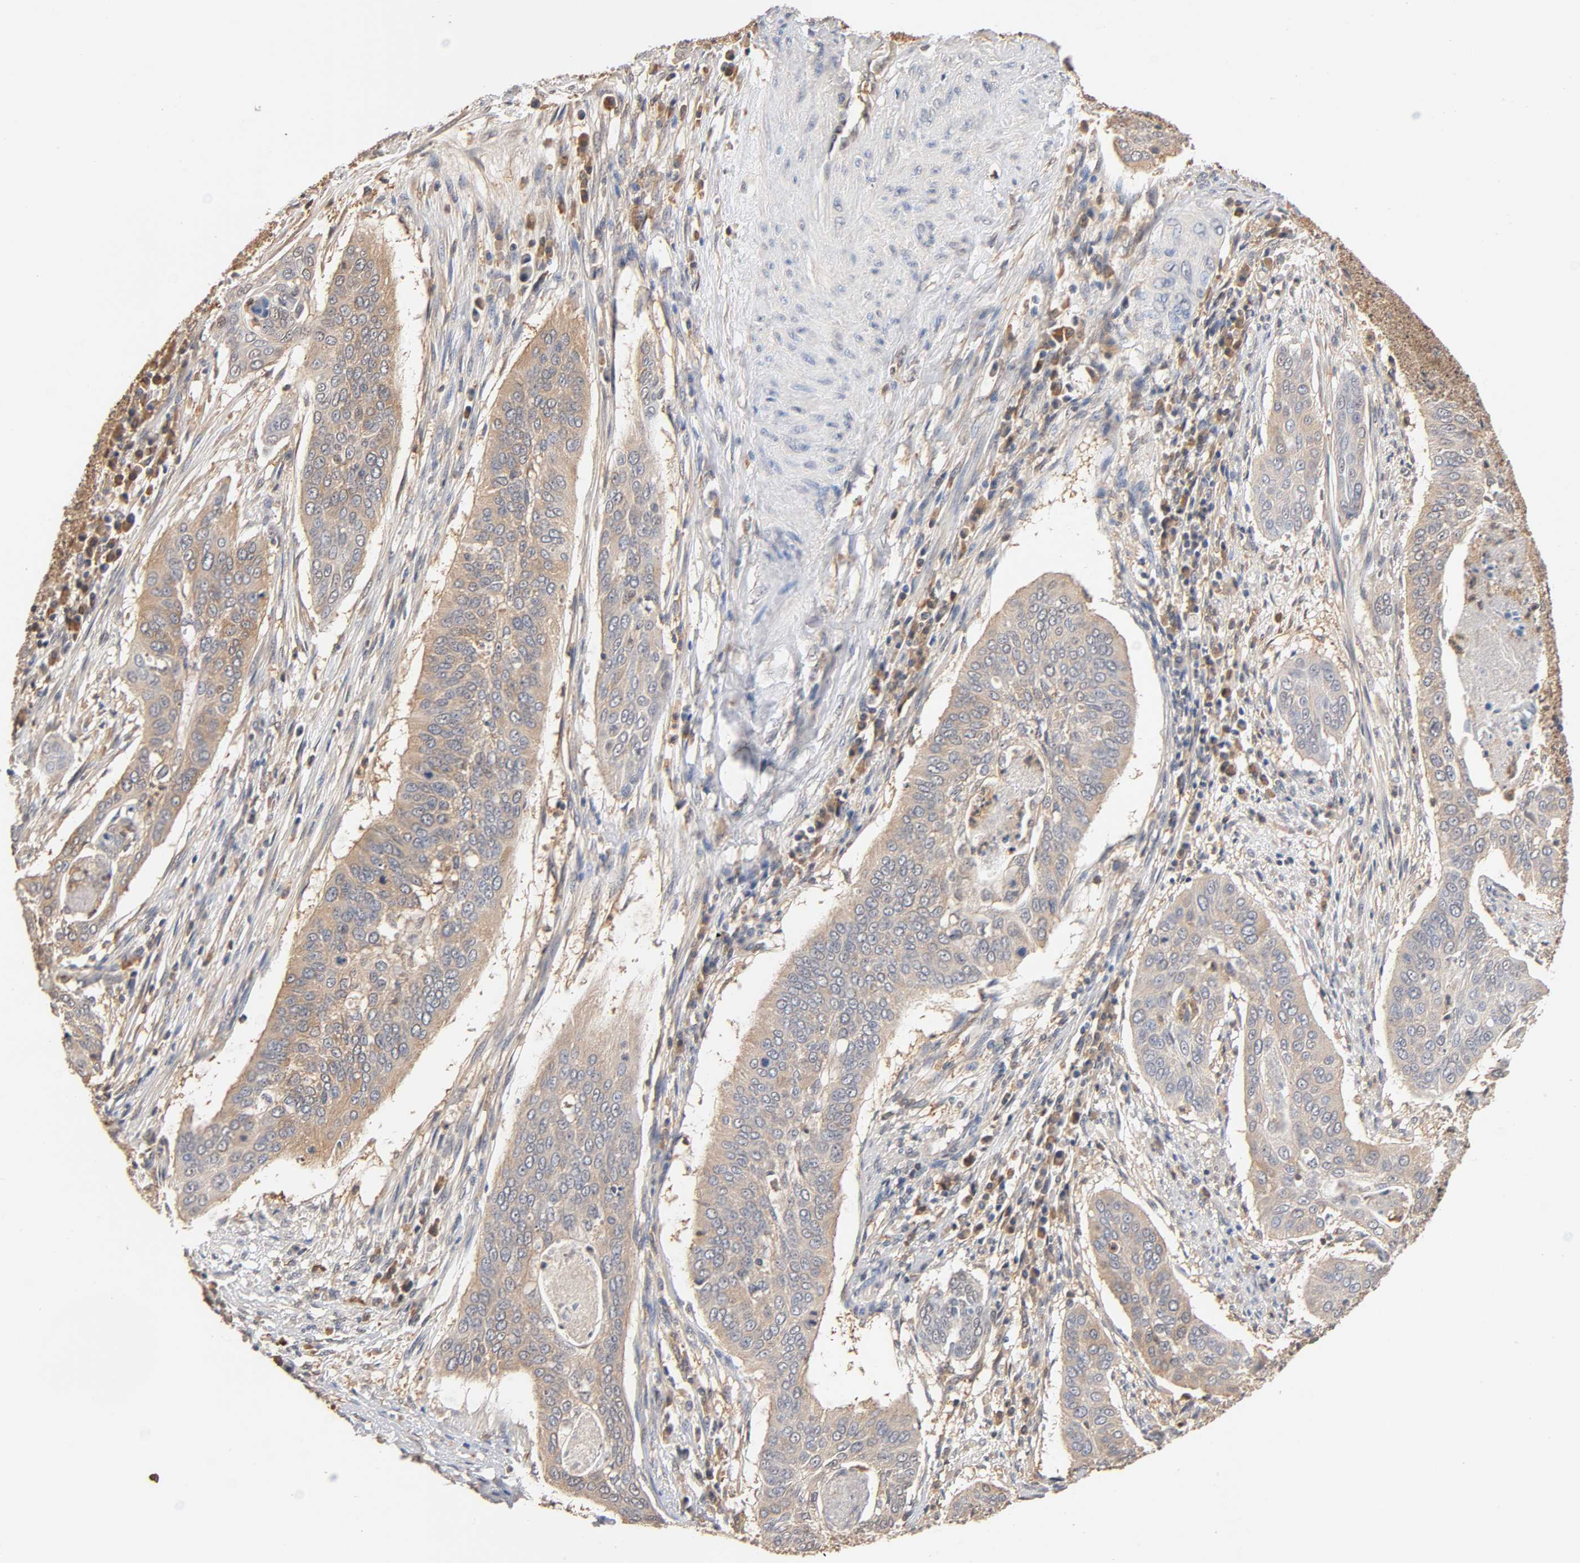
{"staining": {"intensity": "weak", "quantity": ">75%", "location": "cytoplasmic/membranous"}, "tissue": "cervical cancer", "cell_type": "Tumor cells", "image_type": "cancer", "snomed": [{"axis": "morphology", "description": "Squamous cell carcinoma, NOS"}, {"axis": "topography", "description": "Cervix"}], "caption": "Protein staining displays weak cytoplasmic/membranous positivity in approximately >75% of tumor cells in cervical squamous cell carcinoma.", "gene": "ALDOA", "patient": {"sex": "female", "age": 39}}